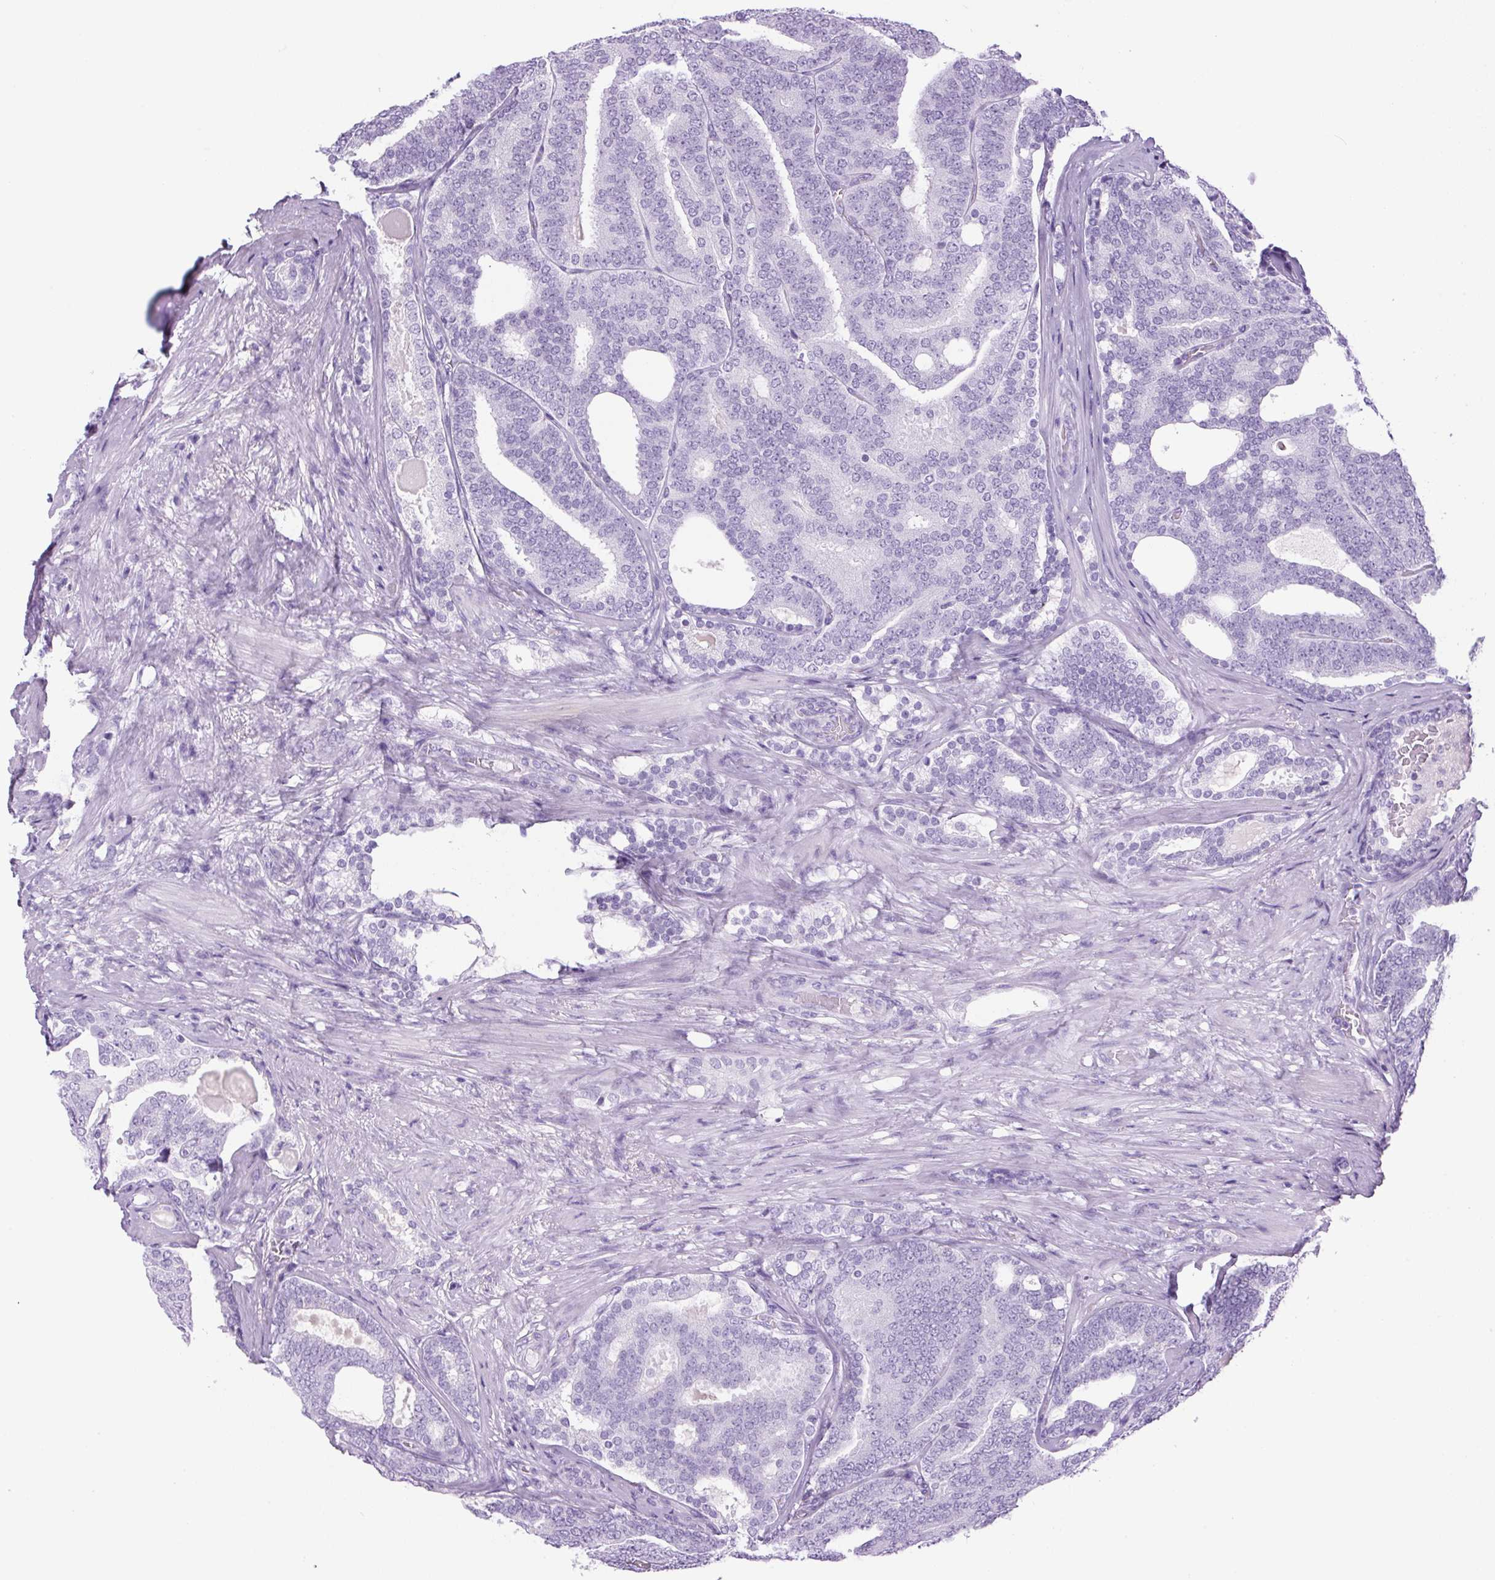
{"staining": {"intensity": "negative", "quantity": "none", "location": "none"}, "tissue": "prostate cancer", "cell_type": "Tumor cells", "image_type": "cancer", "snomed": [{"axis": "morphology", "description": "Adenocarcinoma, High grade"}, {"axis": "topography", "description": "Prostate"}], "caption": "Immunohistochemistry micrograph of prostate cancer (high-grade adenocarcinoma) stained for a protein (brown), which demonstrates no expression in tumor cells.", "gene": "PRRT1", "patient": {"sex": "male", "age": 65}}